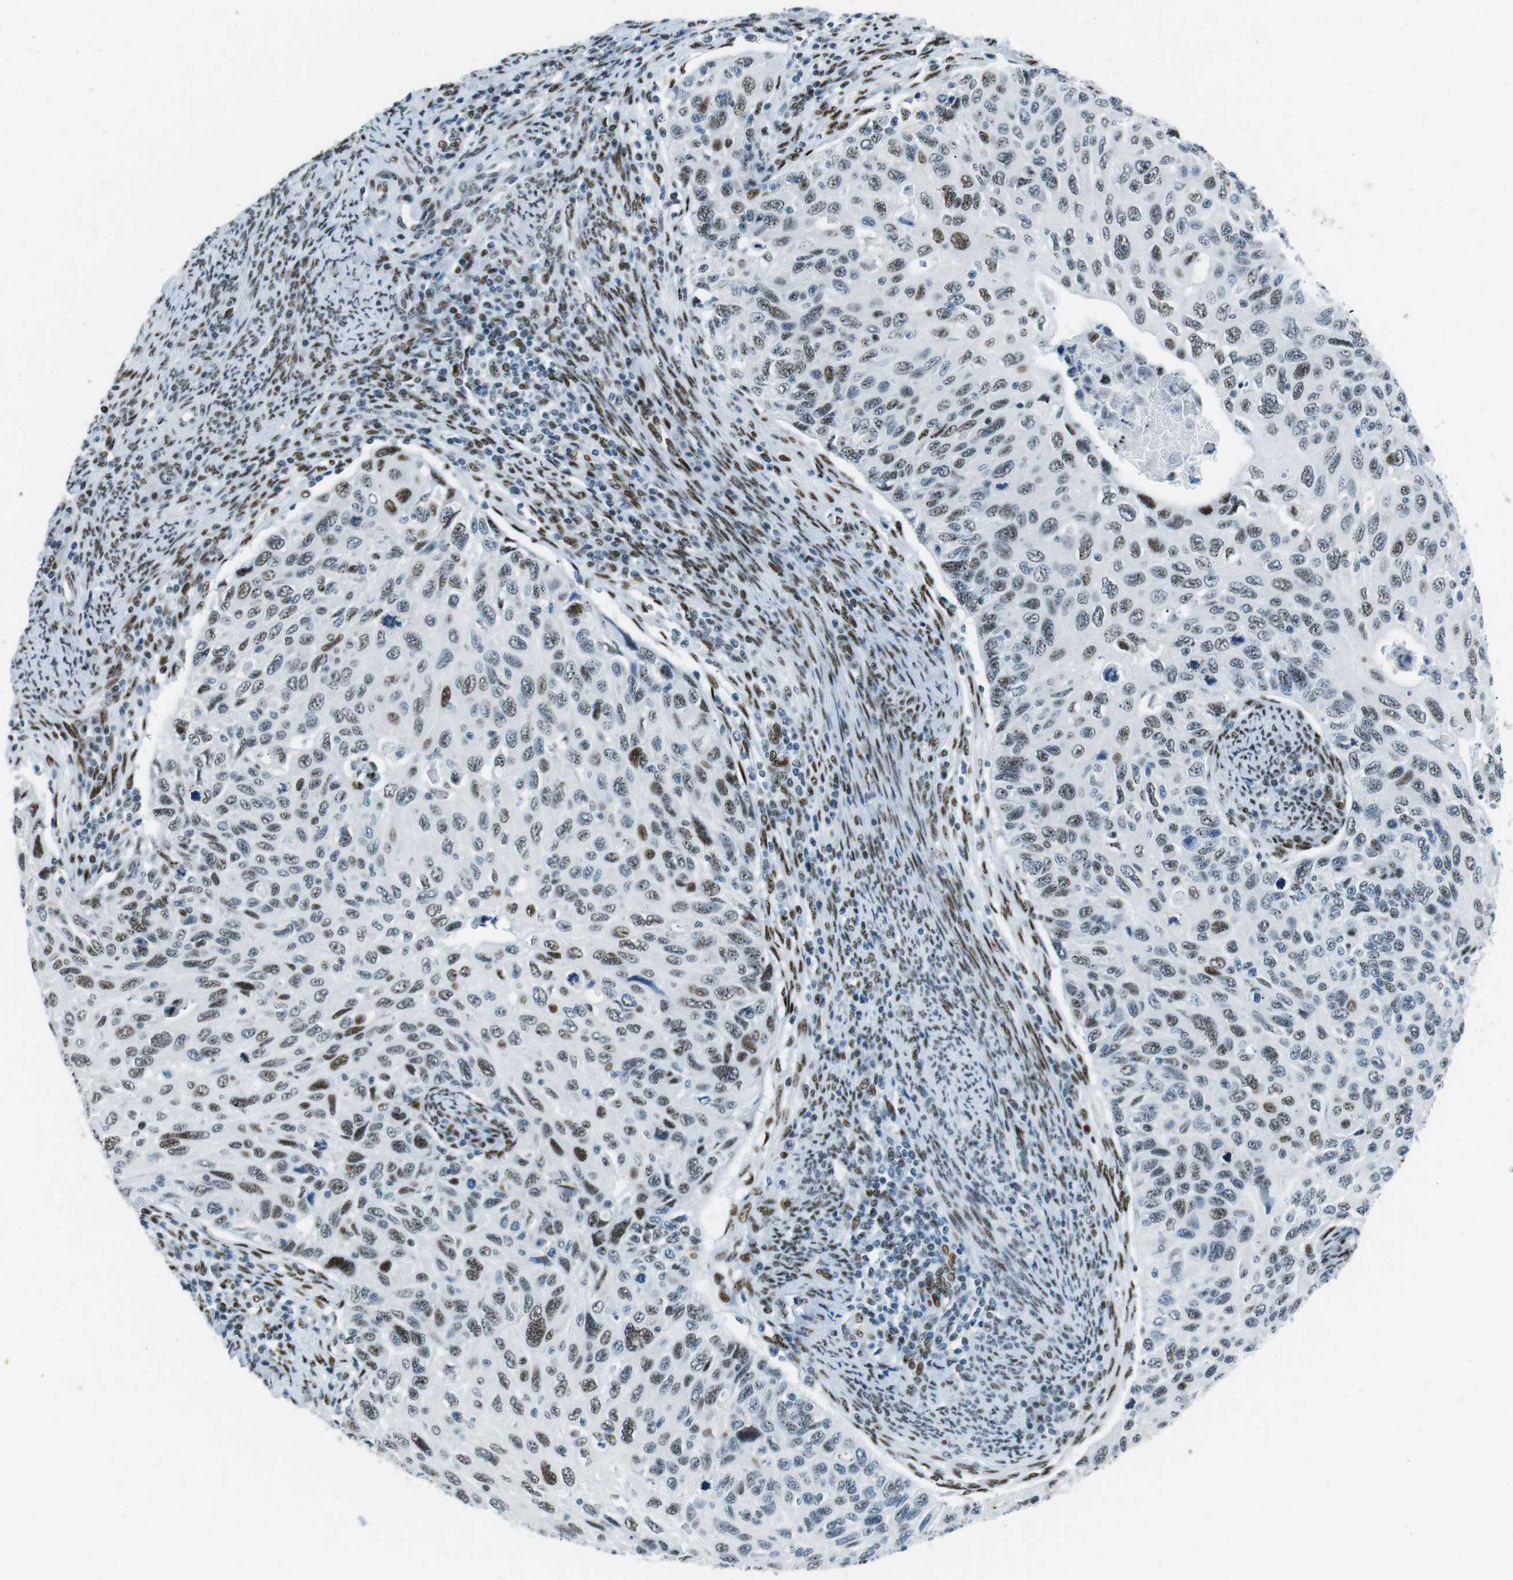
{"staining": {"intensity": "moderate", "quantity": "25%-75%", "location": "nuclear"}, "tissue": "cervical cancer", "cell_type": "Tumor cells", "image_type": "cancer", "snomed": [{"axis": "morphology", "description": "Squamous cell carcinoma, NOS"}, {"axis": "topography", "description": "Cervix"}], "caption": "A brown stain labels moderate nuclear expression of a protein in squamous cell carcinoma (cervical) tumor cells.", "gene": "PML", "patient": {"sex": "female", "age": 70}}